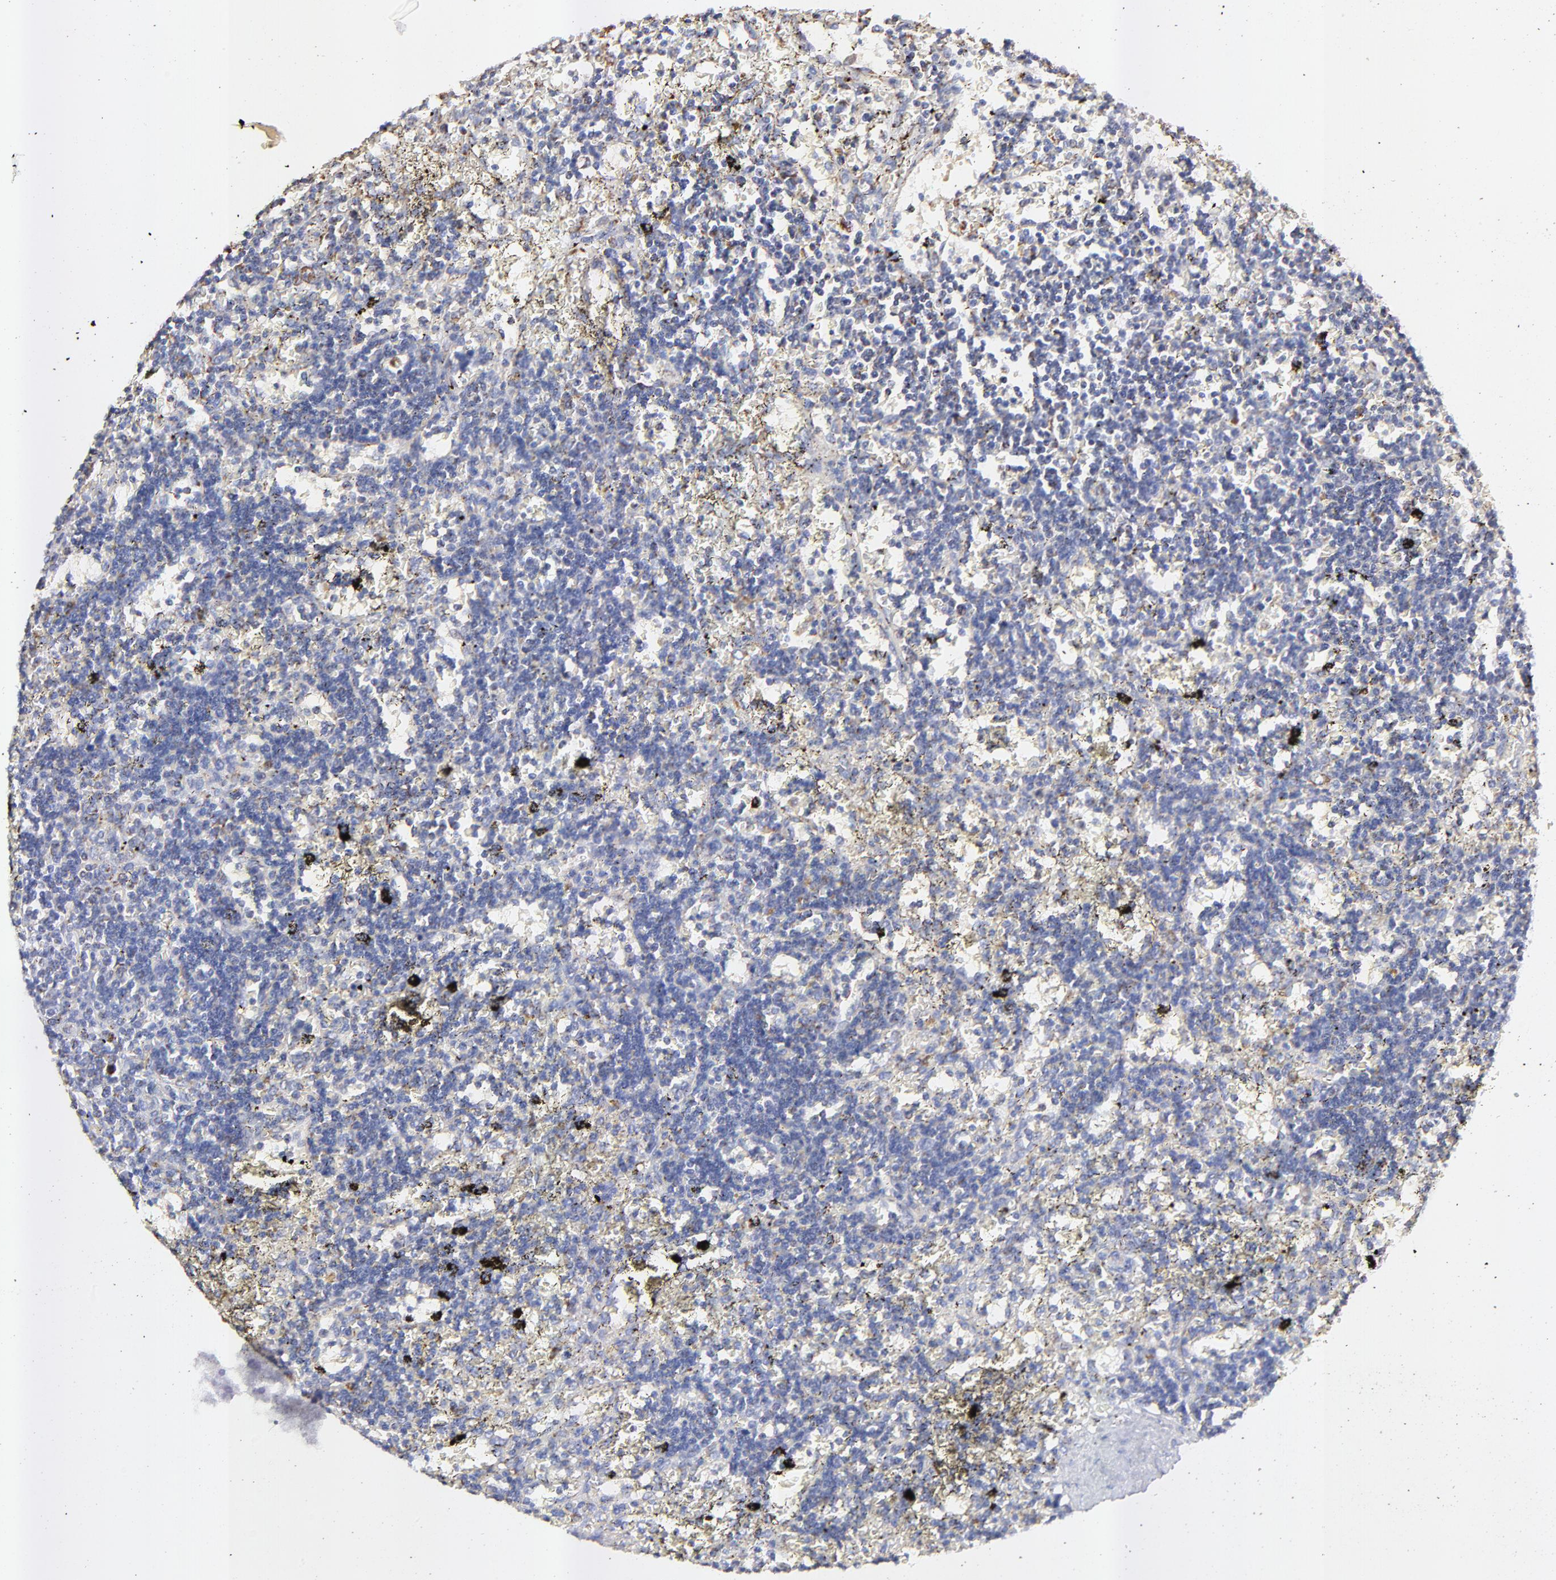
{"staining": {"intensity": "moderate", "quantity": "<25%", "location": "cytoplasmic/membranous"}, "tissue": "lymphoma", "cell_type": "Tumor cells", "image_type": "cancer", "snomed": [{"axis": "morphology", "description": "Malignant lymphoma, non-Hodgkin's type, Low grade"}, {"axis": "topography", "description": "Spleen"}], "caption": "About <25% of tumor cells in malignant lymphoma, non-Hodgkin's type (low-grade) exhibit moderate cytoplasmic/membranous protein staining as visualized by brown immunohistochemical staining.", "gene": "COX4I1", "patient": {"sex": "male", "age": 60}}